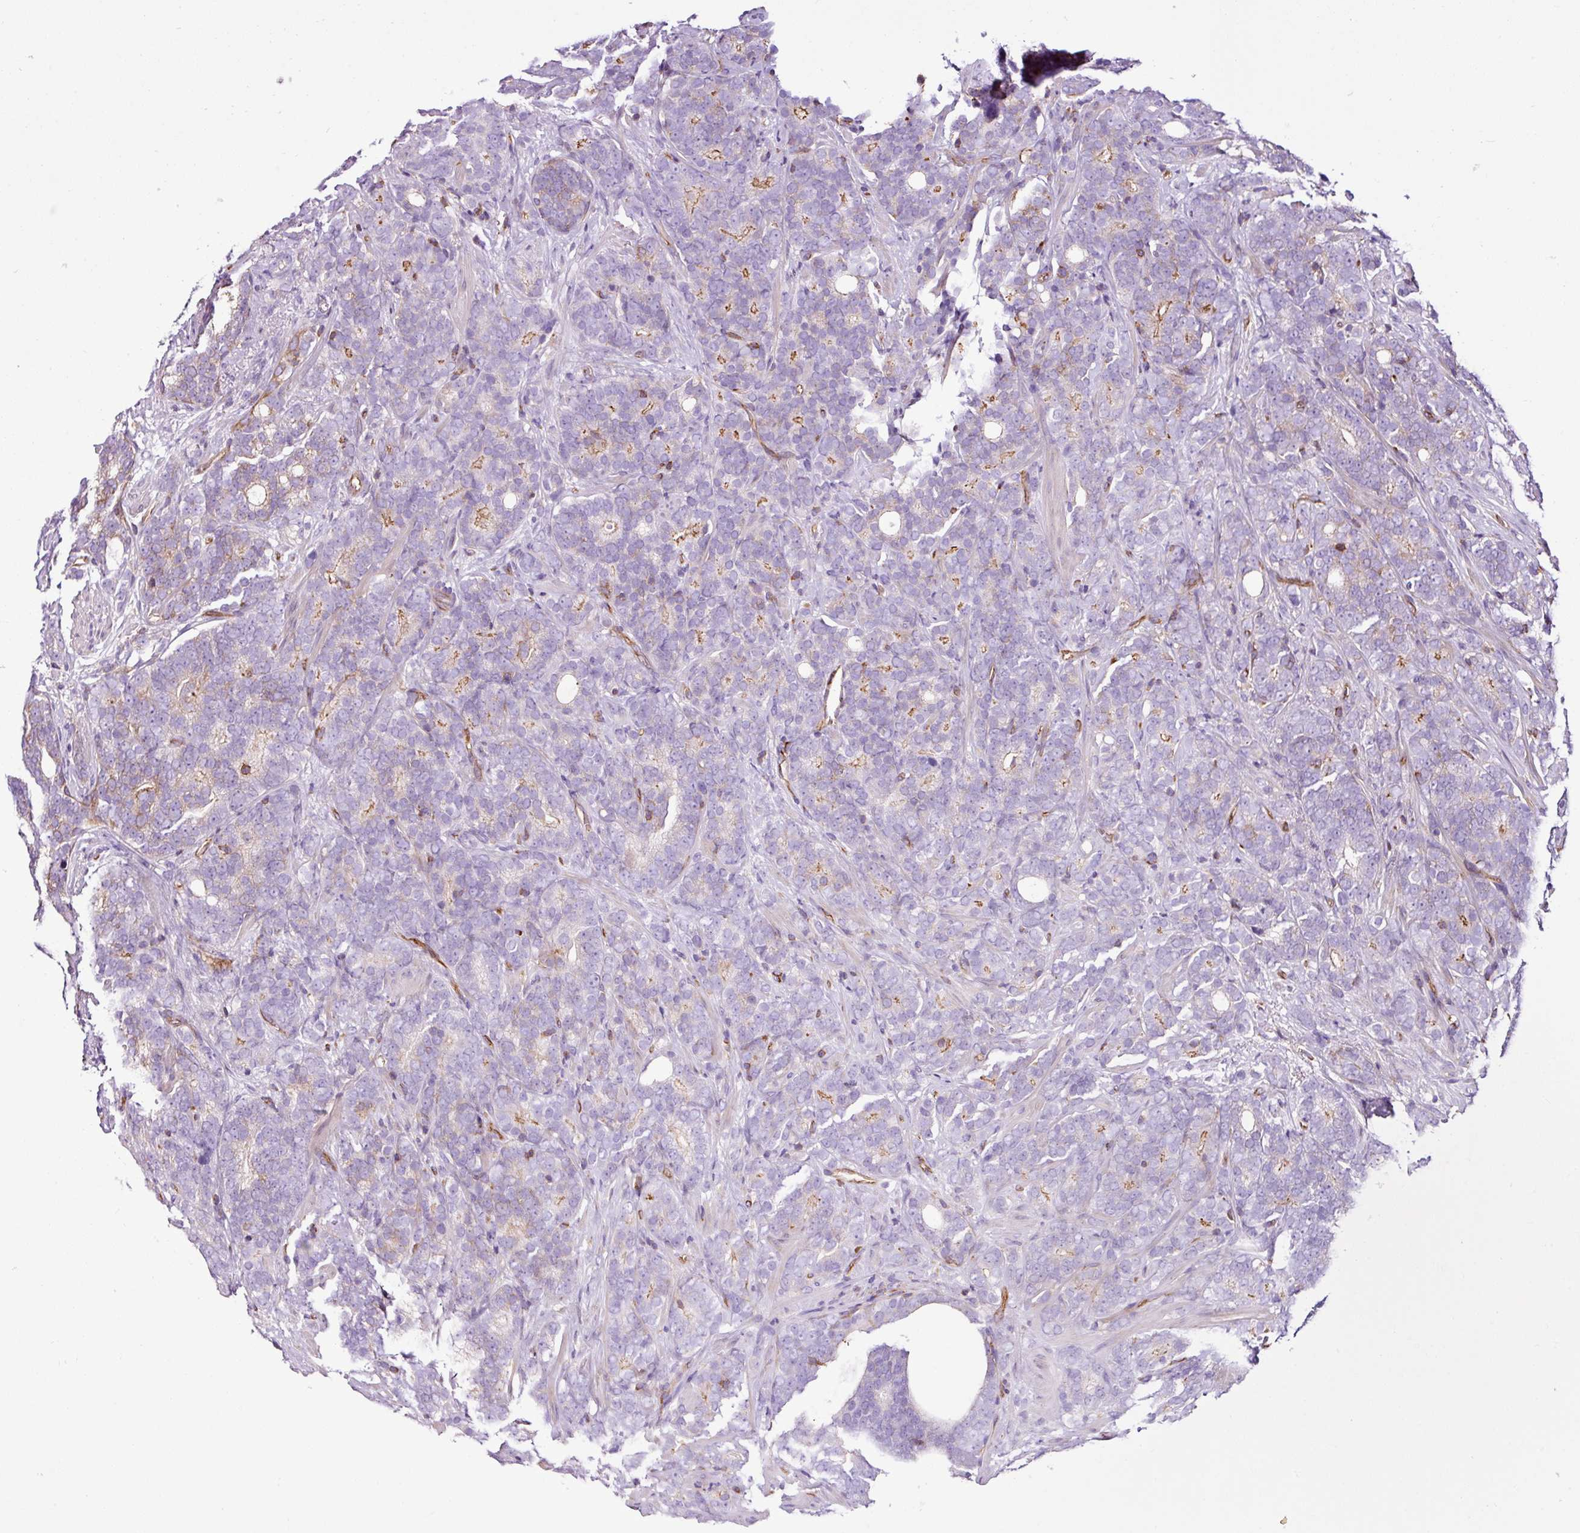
{"staining": {"intensity": "moderate", "quantity": "<25%", "location": "cytoplasmic/membranous"}, "tissue": "prostate cancer", "cell_type": "Tumor cells", "image_type": "cancer", "snomed": [{"axis": "morphology", "description": "Adenocarcinoma, High grade"}, {"axis": "topography", "description": "Prostate"}], "caption": "This micrograph exhibits immunohistochemistry (IHC) staining of human prostate adenocarcinoma (high-grade), with low moderate cytoplasmic/membranous staining in about <25% of tumor cells.", "gene": "EME2", "patient": {"sex": "male", "age": 64}}